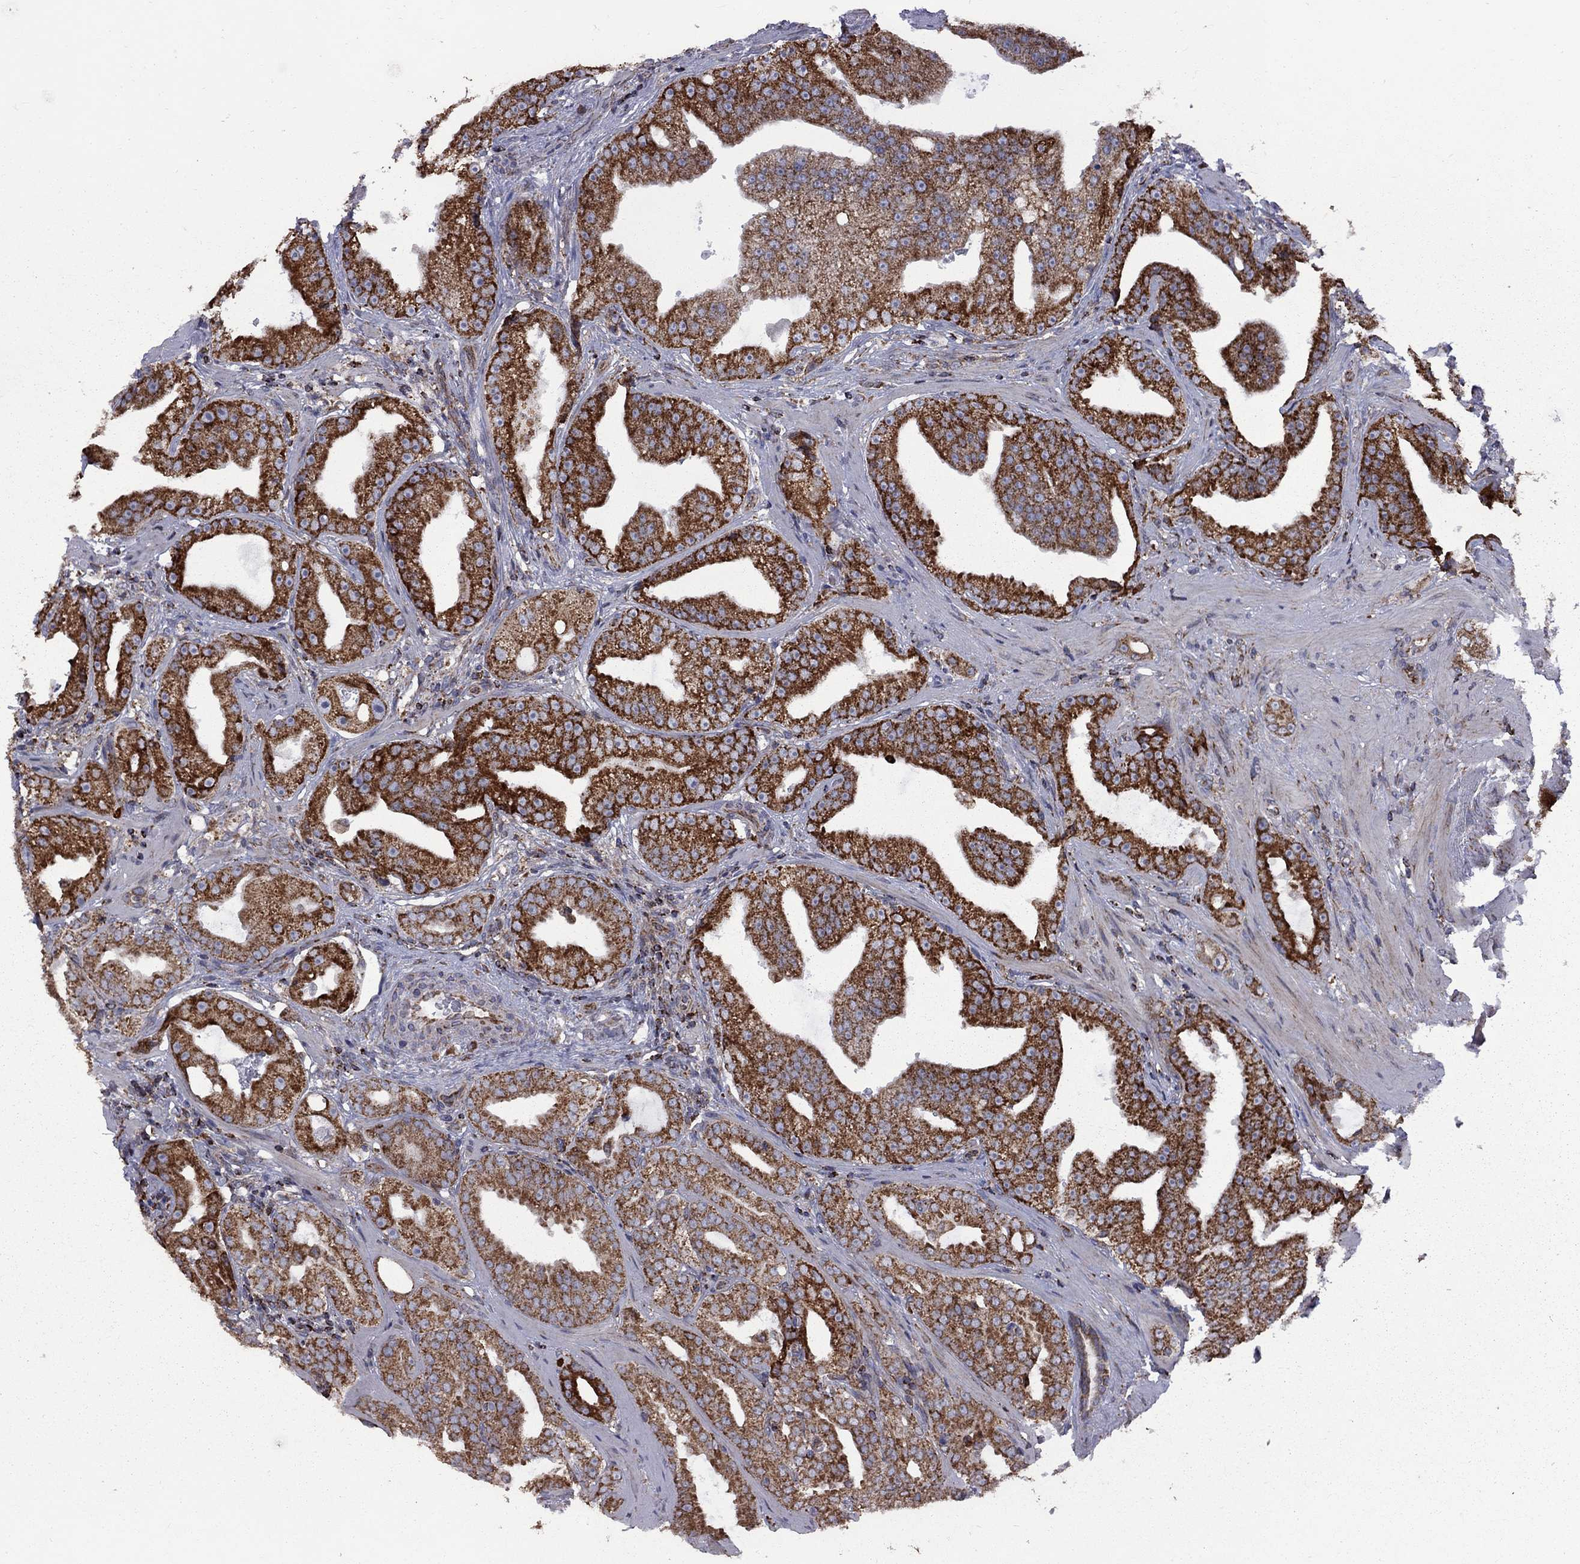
{"staining": {"intensity": "strong", "quantity": "25%-75%", "location": "cytoplasmic/membranous"}, "tissue": "prostate cancer", "cell_type": "Tumor cells", "image_type": "cancer", "snomed": [{"axis": "morphology", "description": "Adenocarcinoma, Low grade"}, {"axis": "topography", "description": "Prostate"}], "caption": "Prostate low-grade adenocarcinoma stained for a protein (brown) shows strong cytoplasmic/membranous positive staining in about 25%-75% of tumor cells.", "gene": "CLPTM1", "patient": {"sex": "male", "age": 62}}